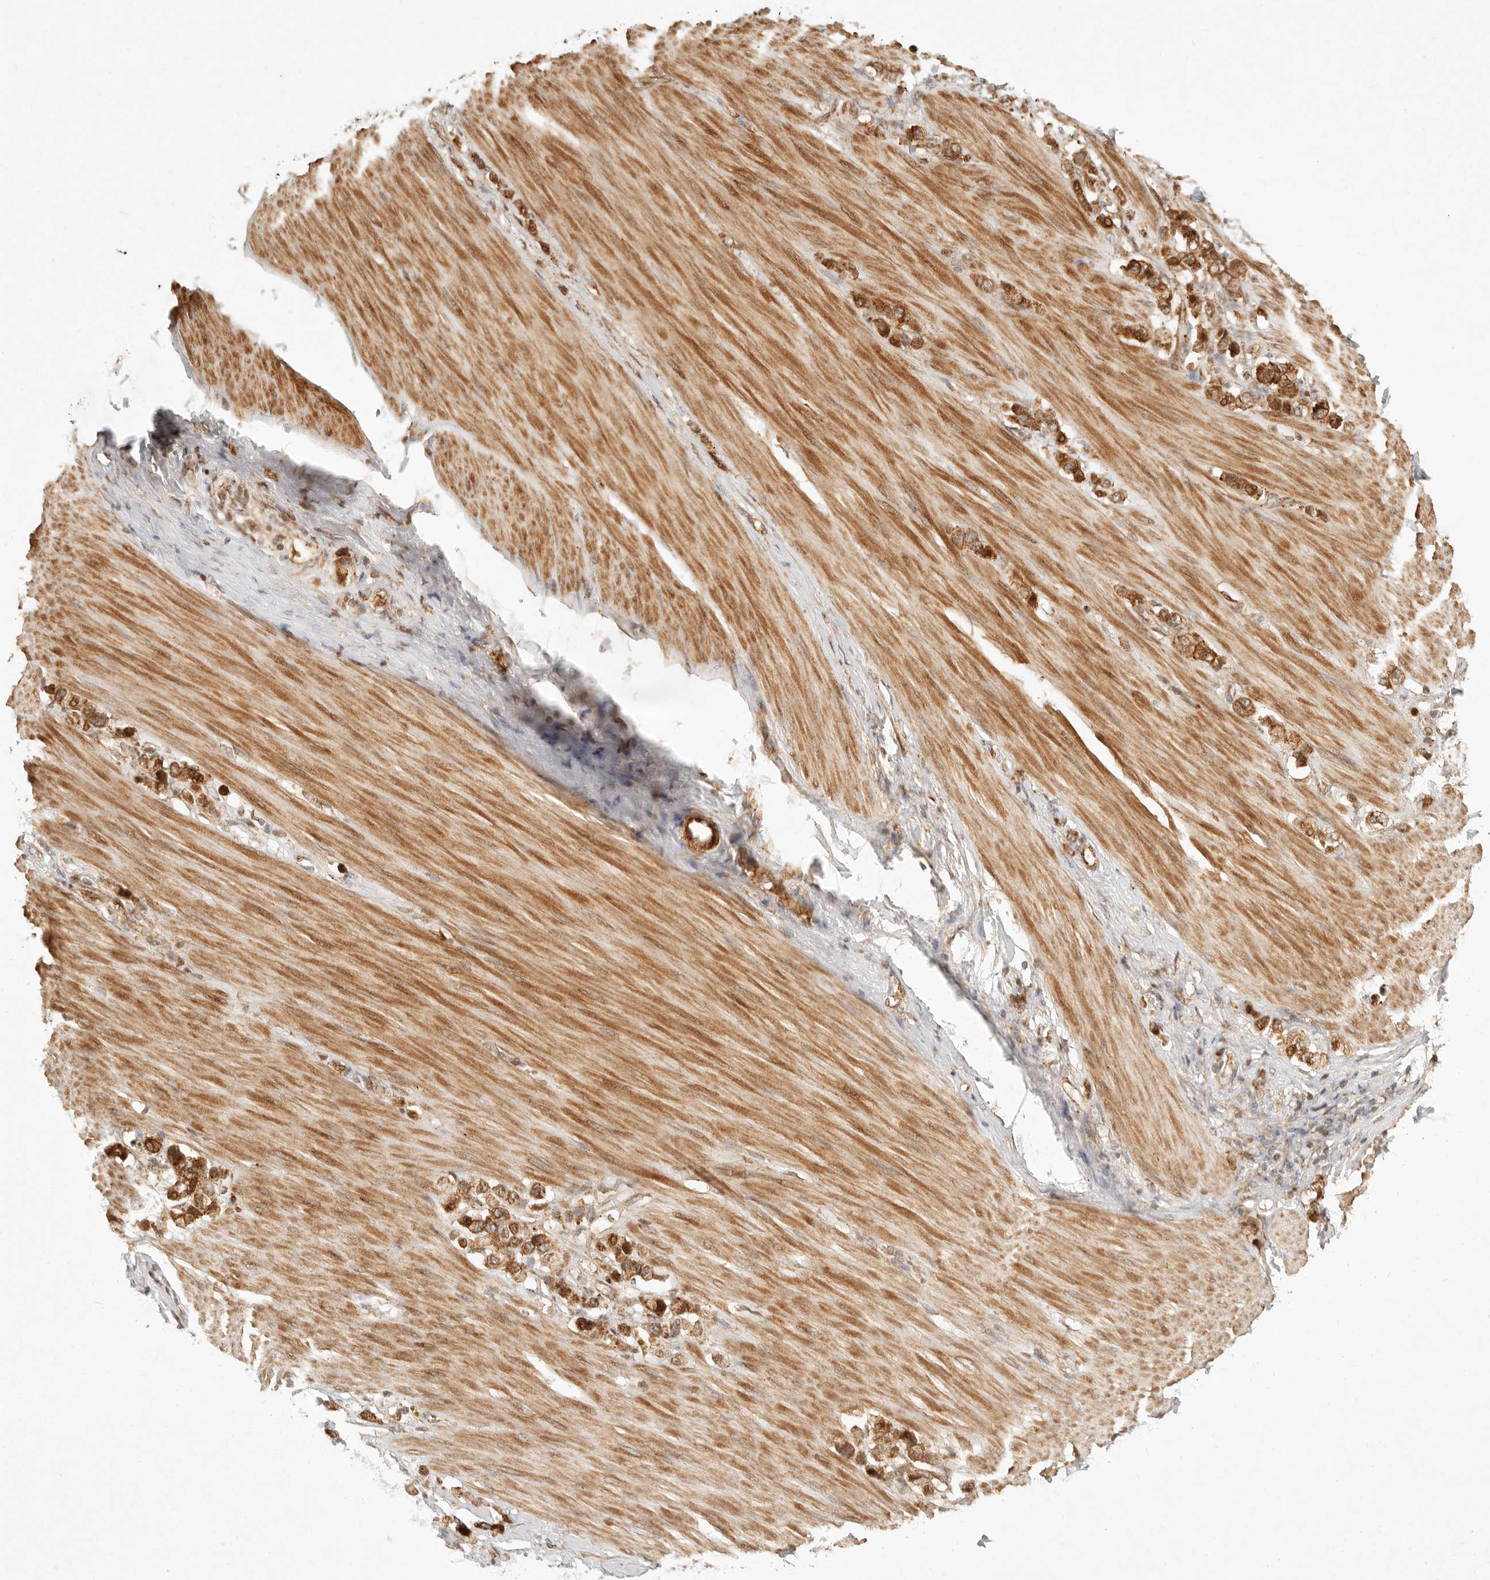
{"staining": {"intensity": "strong", "quantity": ">75%", "location": "cytoplasmic/membranous"}, "tissue": "stomach cancer", "cell_type": "Tumor cells", "image_type": "cancer", "snomed": [{"axis": "morphology", "description": "Adenocarcinoma, NOS"}, {"axis": "topography", "description": "Stomach"}], "caption": "Immunohistochemical staining of stomach cancer (adenocarcinoma) shows high levels of strong cytoplasmic/membranous protein staining in about >75% of tumor cells. (DAB (3,3'-diaminobenzidine) = brown stain, brightfield microscopy at high magnification).", "gene": "KLHL38", "patient": {"sex": "female", "age": 65}}